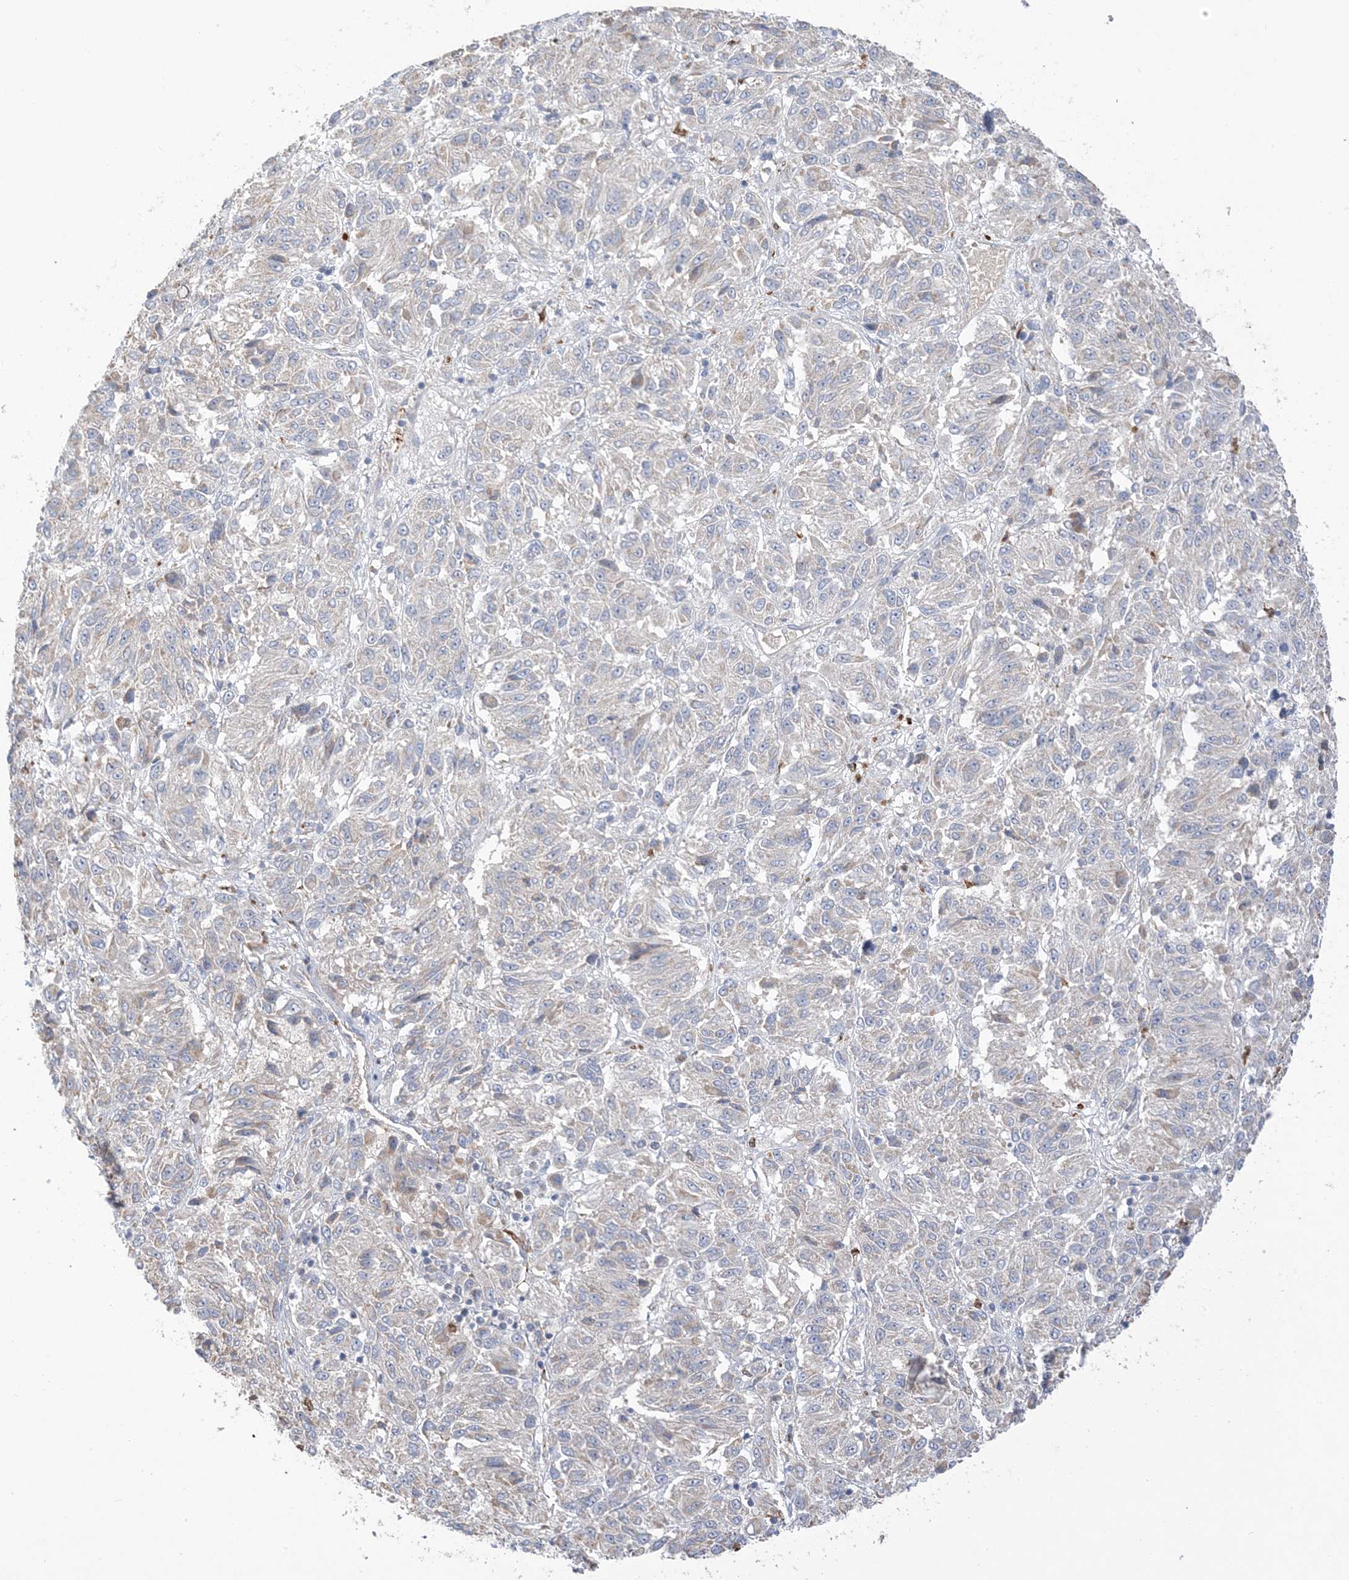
{"staining": {"intensity": "negative", "quantity": "none", "location": "none"}, "tissue": "melanoma", "cell_type": "Tumor cells", "image_type": "cancer", "snomed": [{"axis": "morphology", "description": "Malignant melanoma, Metastatic site"}, {"axis": "topography", "description": "Lung"}], "caption": "Tumor cells are negative for brown protein staining in malignant melanoma (metastatic site).", "gene": "DPP9", "patient": {"sex": "male", "age": 64}}